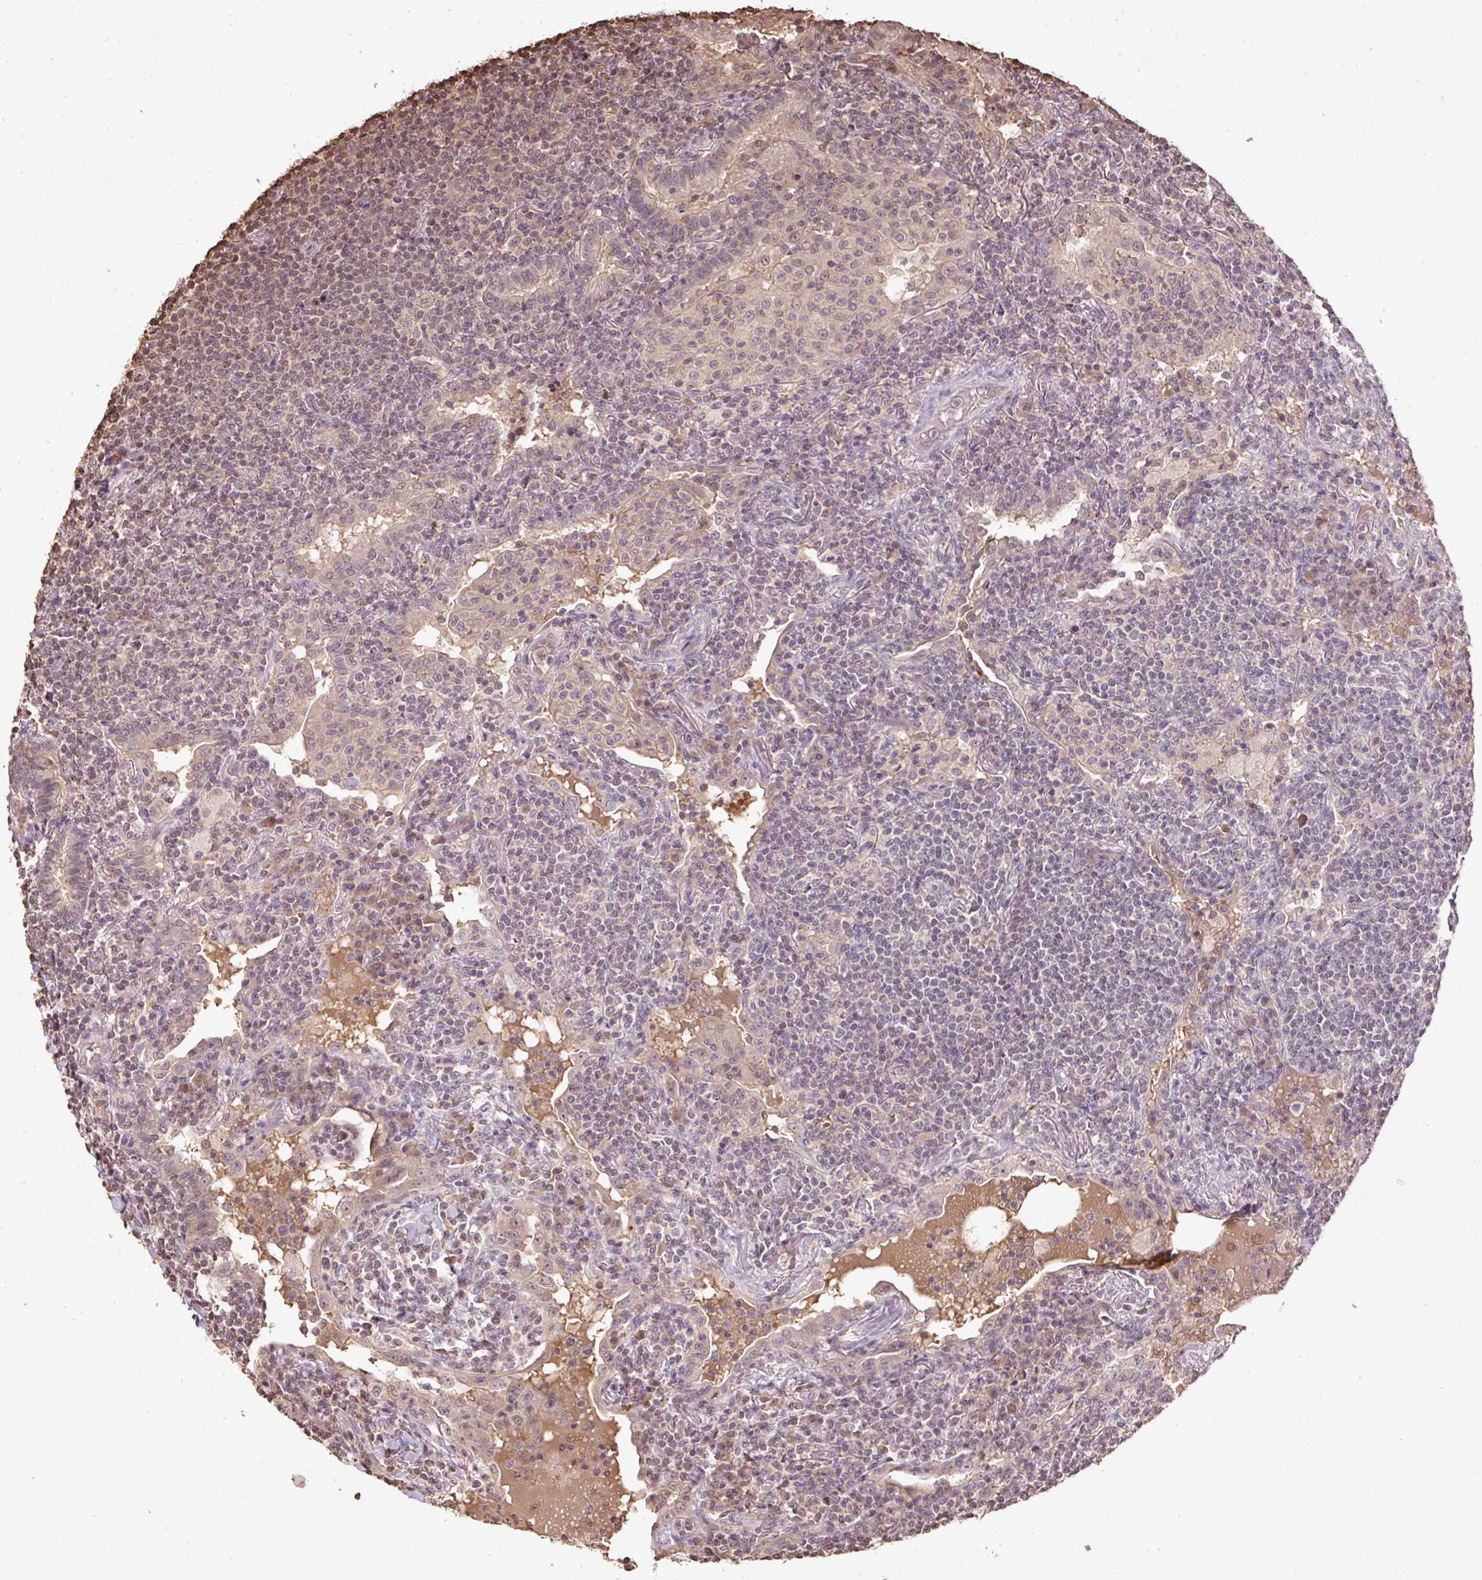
{"staining": {"intensity": "weak", "quantity": "25%-75%", "location": "nuclear"}, "tissue": "lymphoma", "cell_type": "Tumor cells", "image_type": "cancer", "snomed": [{"axis": "morphology", "description": "Malignant lymphoma, non-Hodgkin's type, Low grade"}, {"axis": "topography", "description": "Lung"}], "caption": "The photomicrograph displays staining of lymphoma, revealing weak nuclear protein expression (brown color) within tumor cells.", "gene": "TMEM170B", "patient": {"sex": "female", "age": 71}}